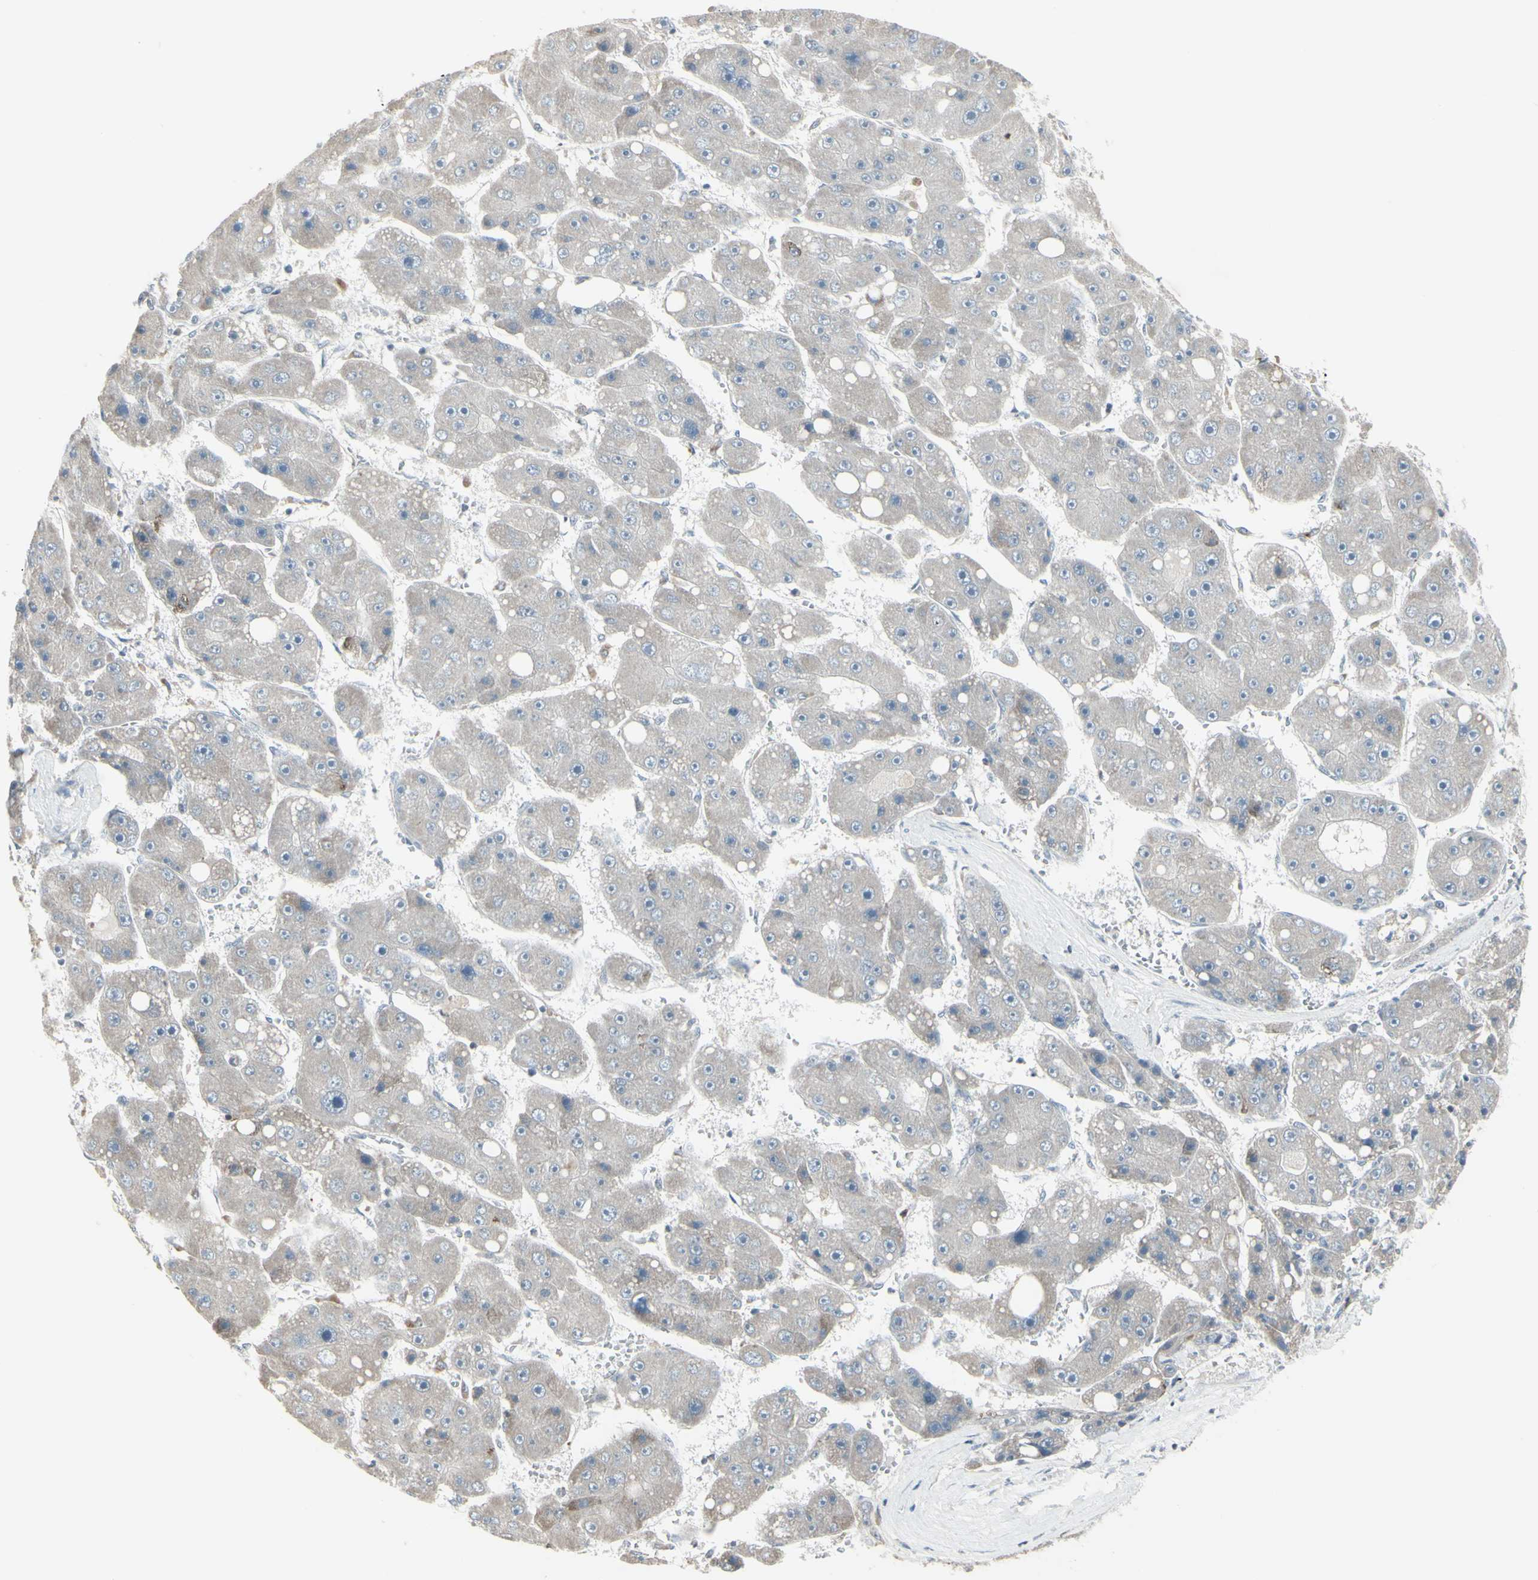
{"staining": {"intensity": "negative", "quantity": "none", "location": "none"}, "tissue": "liver cancer", "cell_type": "Tumor cells", "image_type": "cancer", "snomed": [{"axis": "morphology", "description": "Carcinoma, Hepatocellular, NOS"}, {"axis": "topography", "description": "Liver"}], "caption": "Immunohistochemistry (IHC) of liver cancer (hepatocellular carcinoma) displays no expression in tumor cells.", "gene": "SAMSN1", "patient": {"sex": "female", "age": 61}}